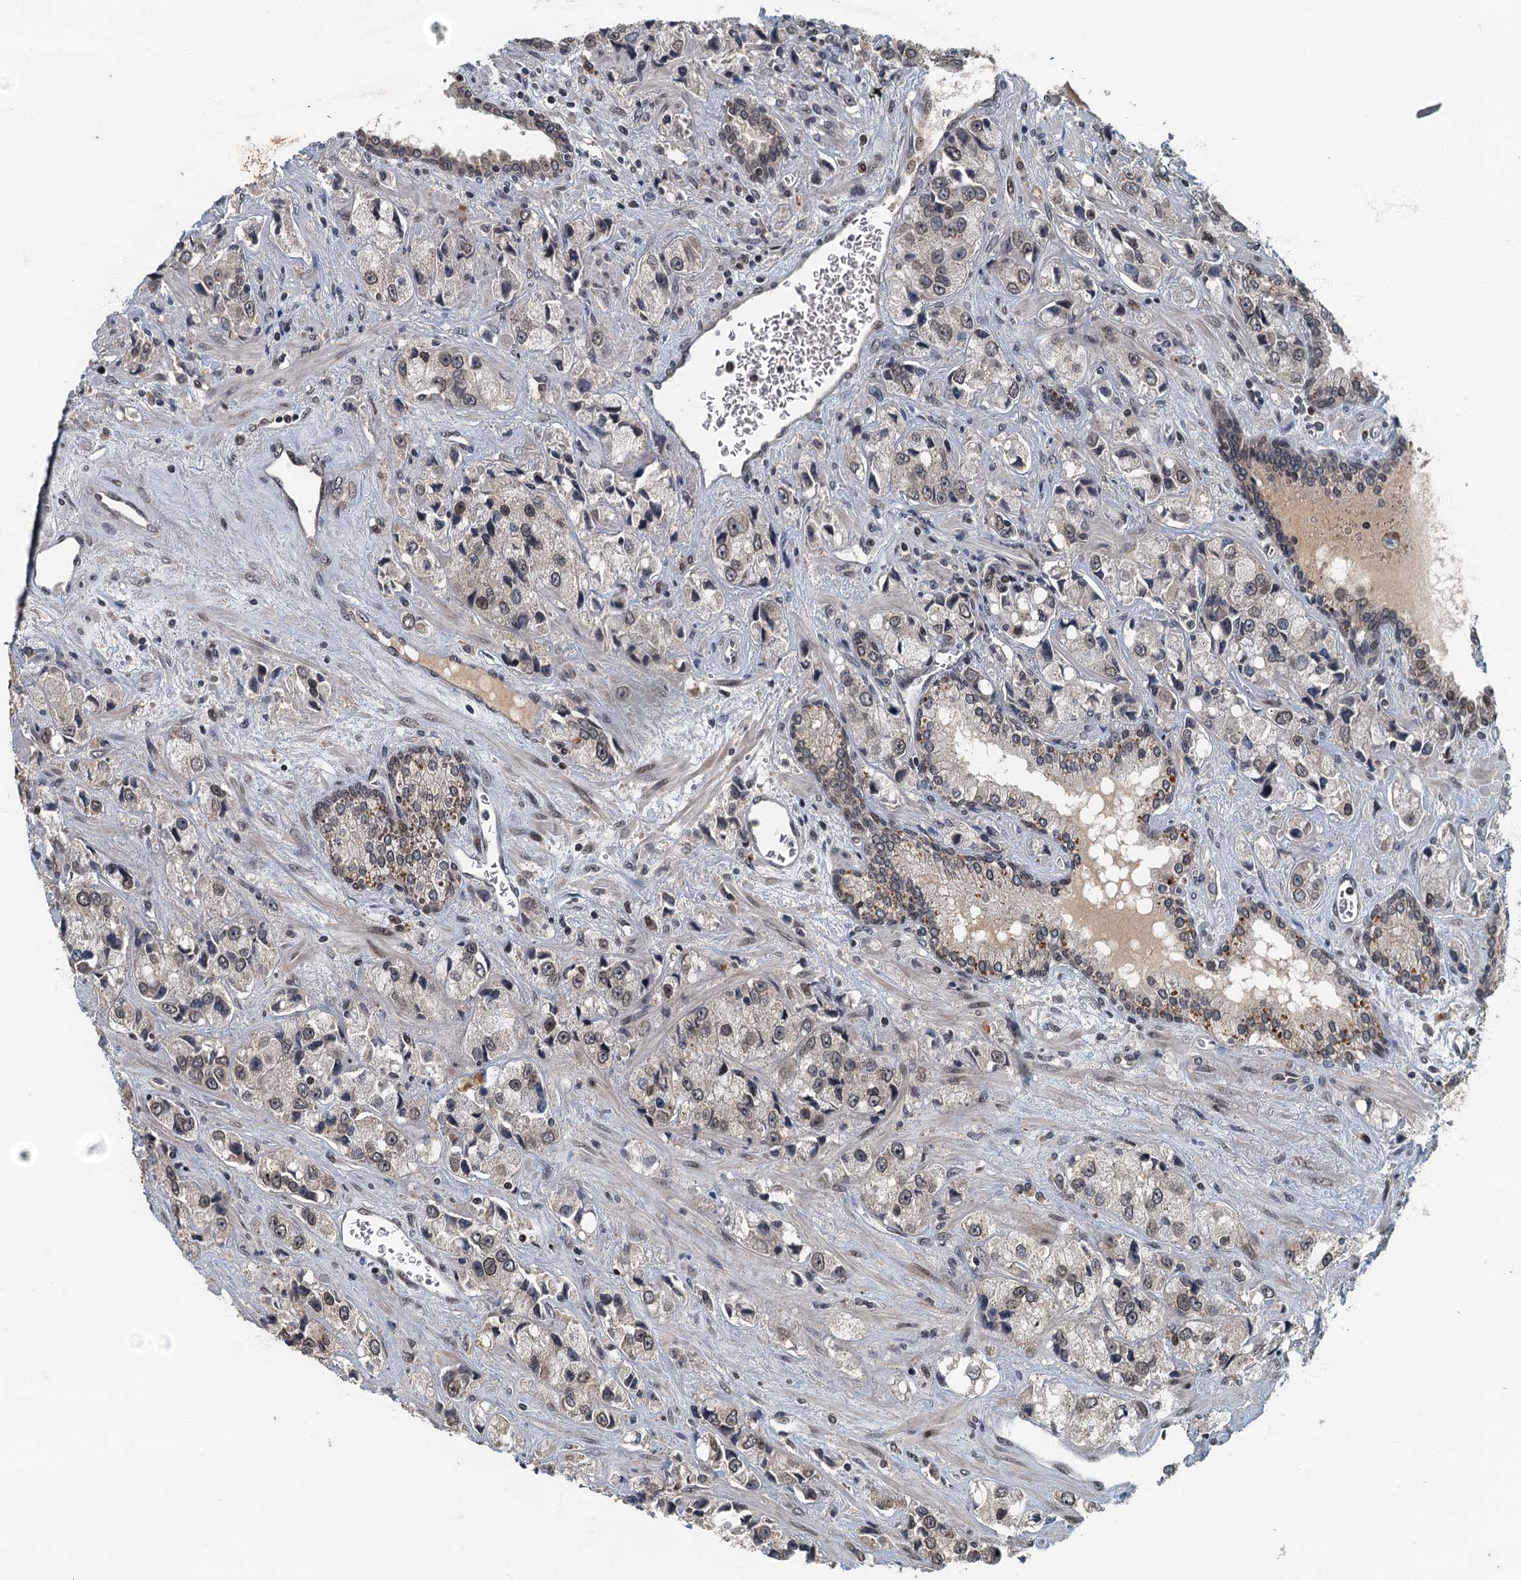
{"staining": {"intensity": "negative", "quantity": "none", "location": "none"}, "tissue": "prostate cancer", "cell_type": "Tumor cells", "image_type": "cancer", "snomed": [{"axis": "morphology", "description": "Adenocarcinoma, High grade"}, {"axis": "topography", "description": "Prostate"}], "caption": "High magnification brightfield microscopy of high-grade adenocarcinoma (prostate) stained with DAB (brown) and counterstained with hematoxylin (blue): tumor cells show no significant expression. (Stains: DAB immunohistochemistry (IHC) with hematoxylin counter stain, Microscopy: brightfield microscopy at high magnification).", "gene": "CKAP2L", "patient": {"sex": "male", "age": 74}}